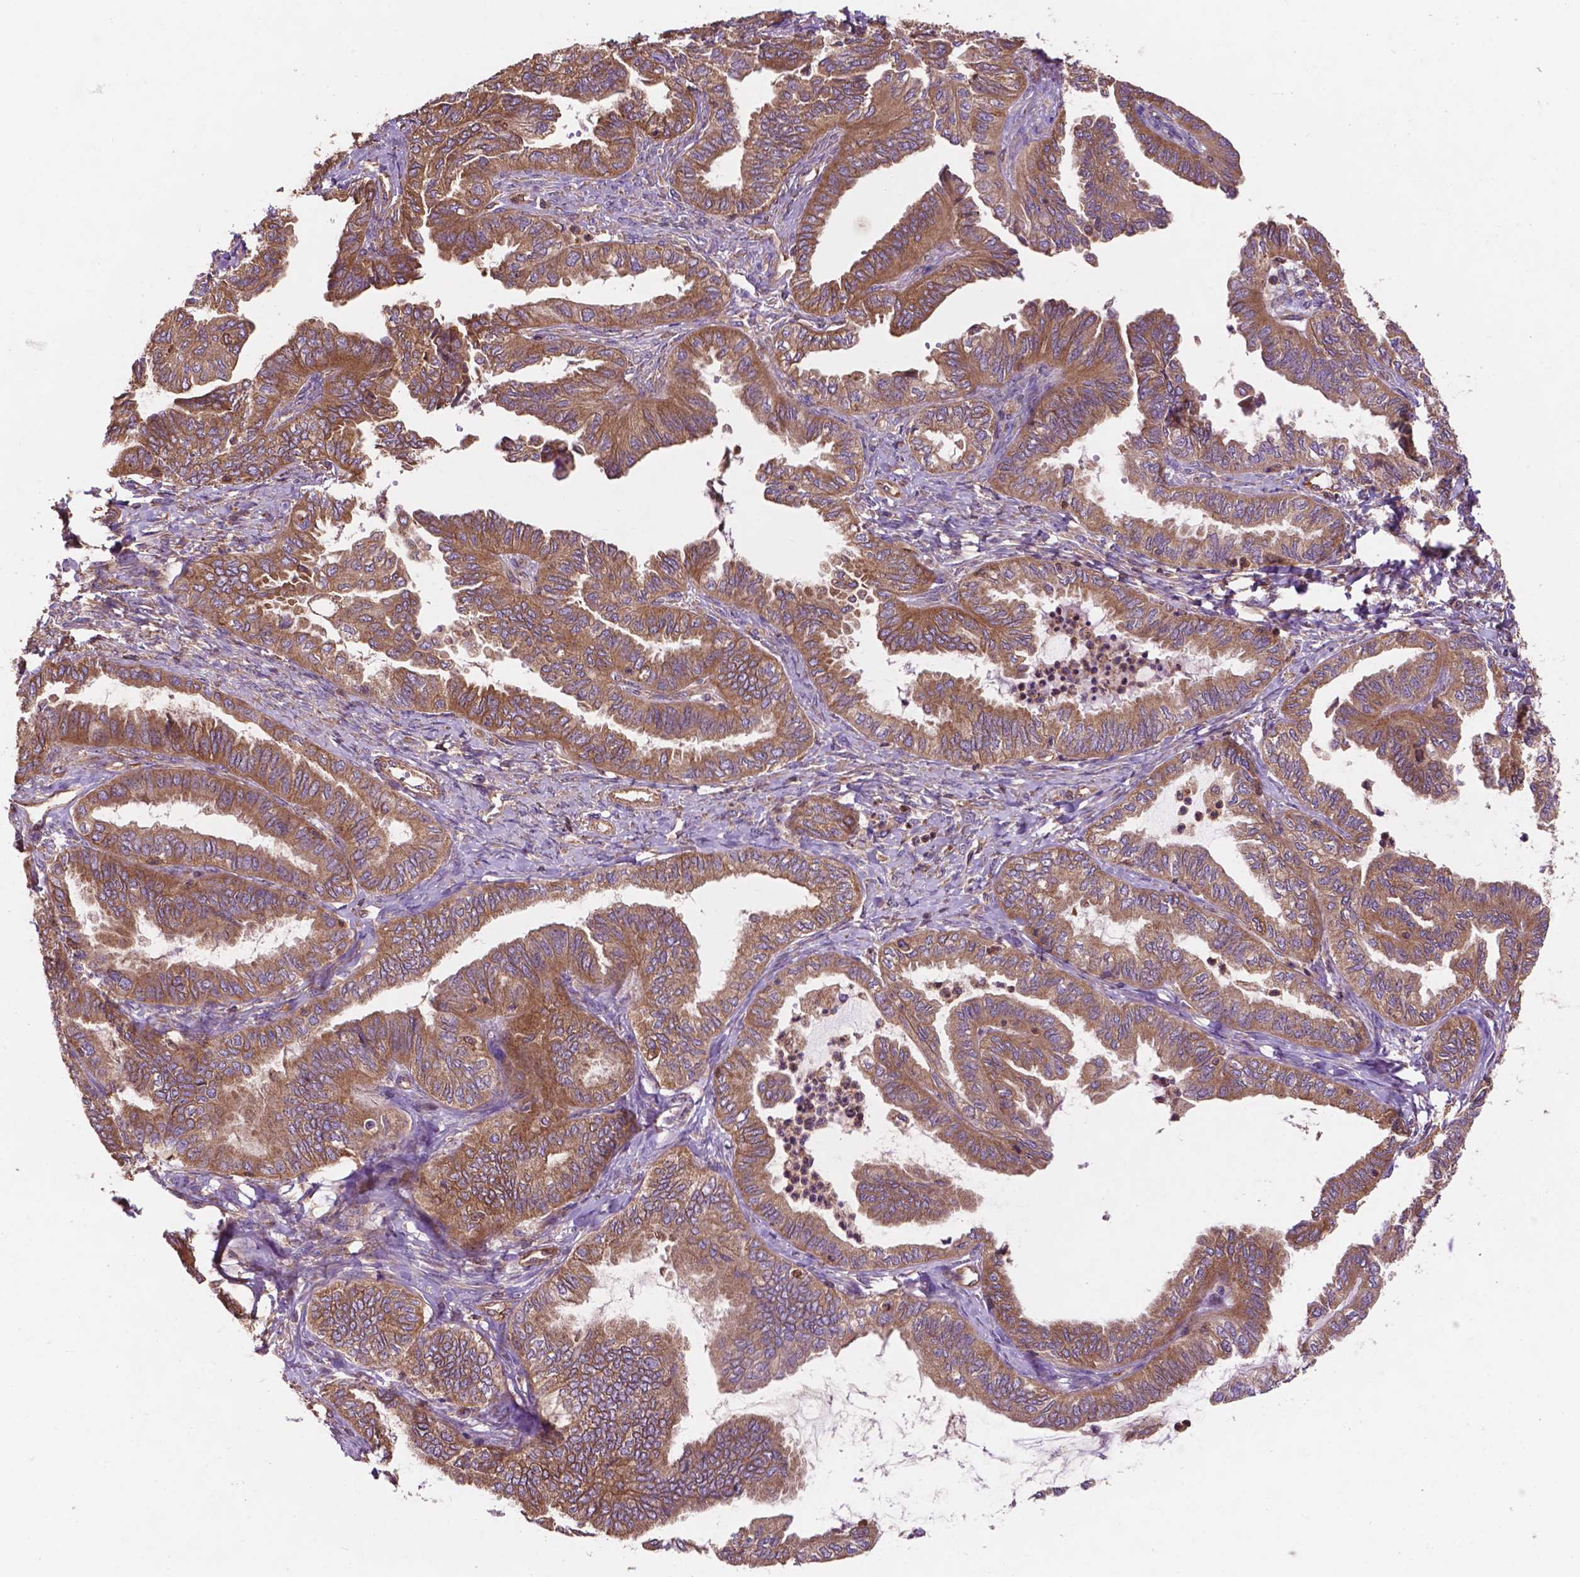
{"staining": {"intensity": "moderate", "quantity": ">75%", "location": "cytoplasmic/membranous"}, "tissue": "ovarian cancer", "cell_type": "Tumor cells", "image_type": "cancer", "snomed": [{"axis": "morphology", "description": "Carcinoma, endometroid"}, {"axis": "topography", "description": "Ovary"}], "caption": "This histopathology image demonstrates IHC staining of ovarian cancer, with medium moderate cytoplasmic/membranous expression in about >75% of tumor cells.", "gene": "CCDC71L", "patient": {"sex": "female", "age": 70}}